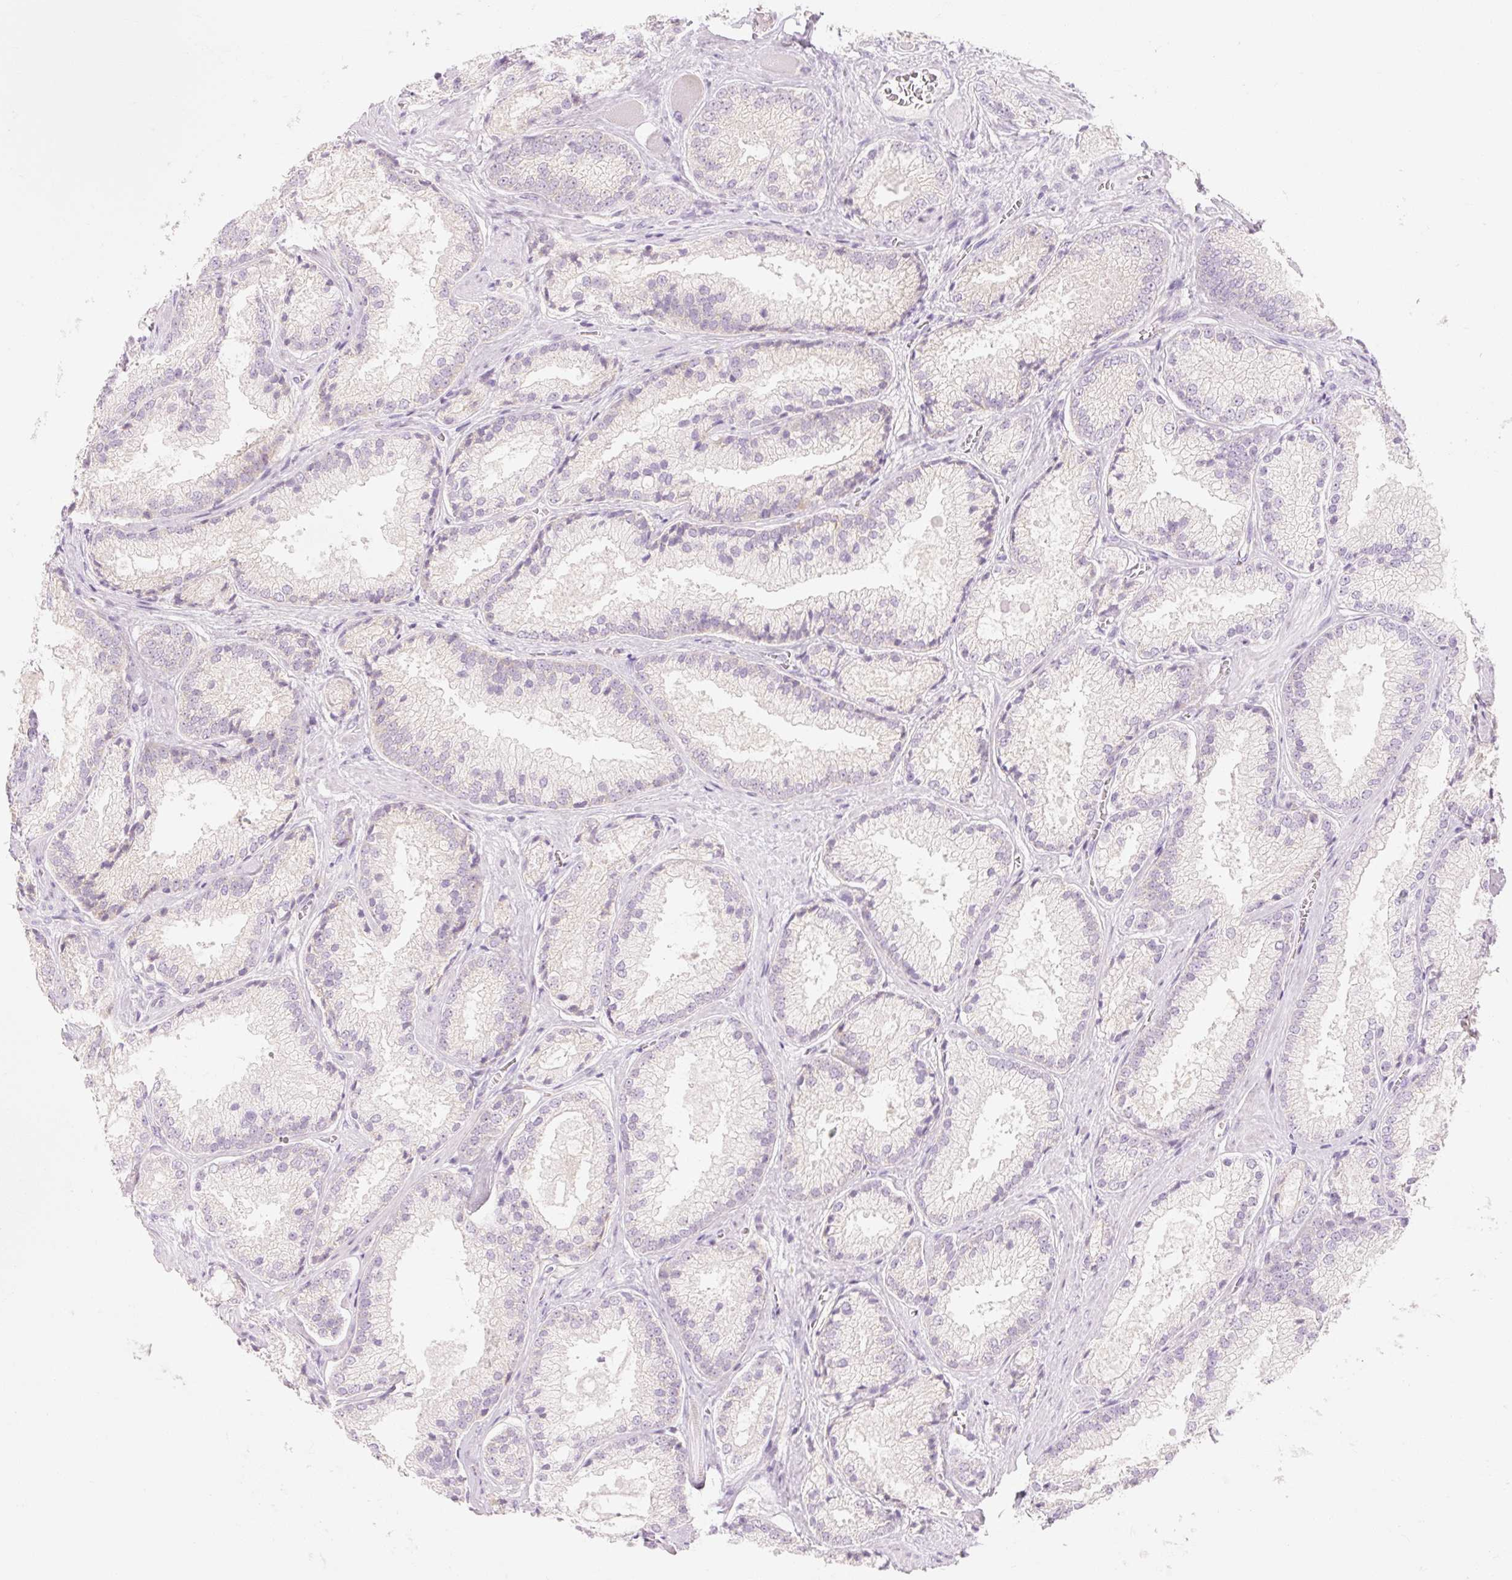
{"staining": {"intensity": "negative", "quantity": "none", "location": "none"}, "tissue": "prostate cancer", "cell_type": "Tumor cells", "image_type": "cancer", "snomed": [{"axis": "morphology", "description": "Adenocarcinoma, High grade"}, {"axis": "topography", "description": "Prostate"}], "caption": "Immunohistochemistry (IHC) photomicrograph of human prostate cancer stained for a protein (brown), which displays no positivity in tumor cells.", "gene": "MYO1D", "patient": {"sex": "male", "age": 68}}